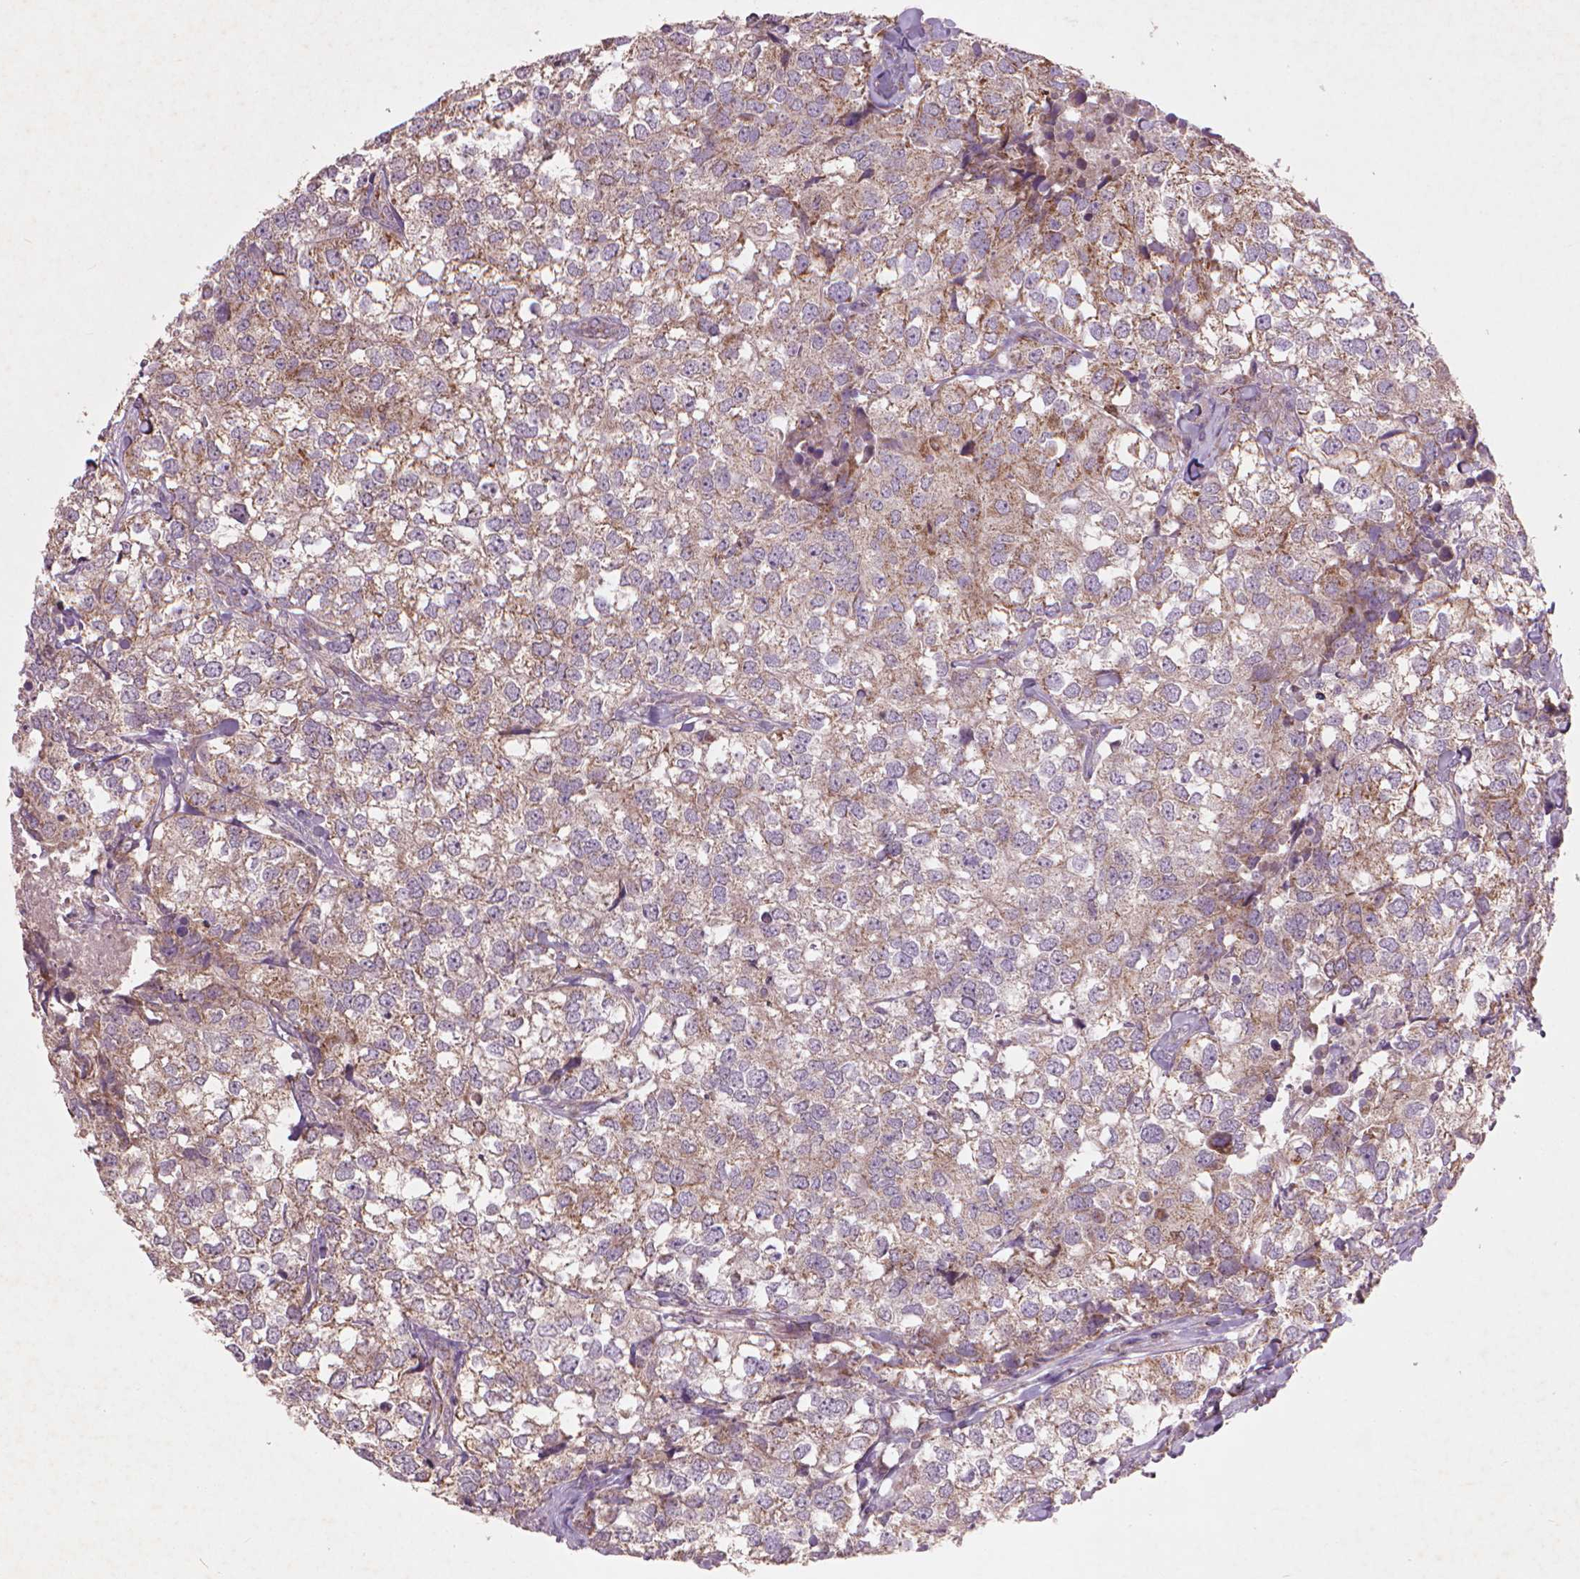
{"staining": {"intensity": "weak", "quantity": ">75%", "location": "cytoplasmic/membranous"}, "tissue": "breast cancer", "cell_type": "Tumor cells", "image_type": "cancer", "snomed": [{"axis": "morphology", "description": "Duct carcinoma"}, {"axis": "topography", "description": "Breast"}], "caption": "A brown stain shows weak cytoplasmic/membranous positivity of a protein in breast infiltrating ductal carcinoma tumor cells. Immunohistochemistry stains the protein of interest in brown and the nuclei are stained blue.", "gene": "NLRX1", "patient": {"sex": "female", "age": 30}}